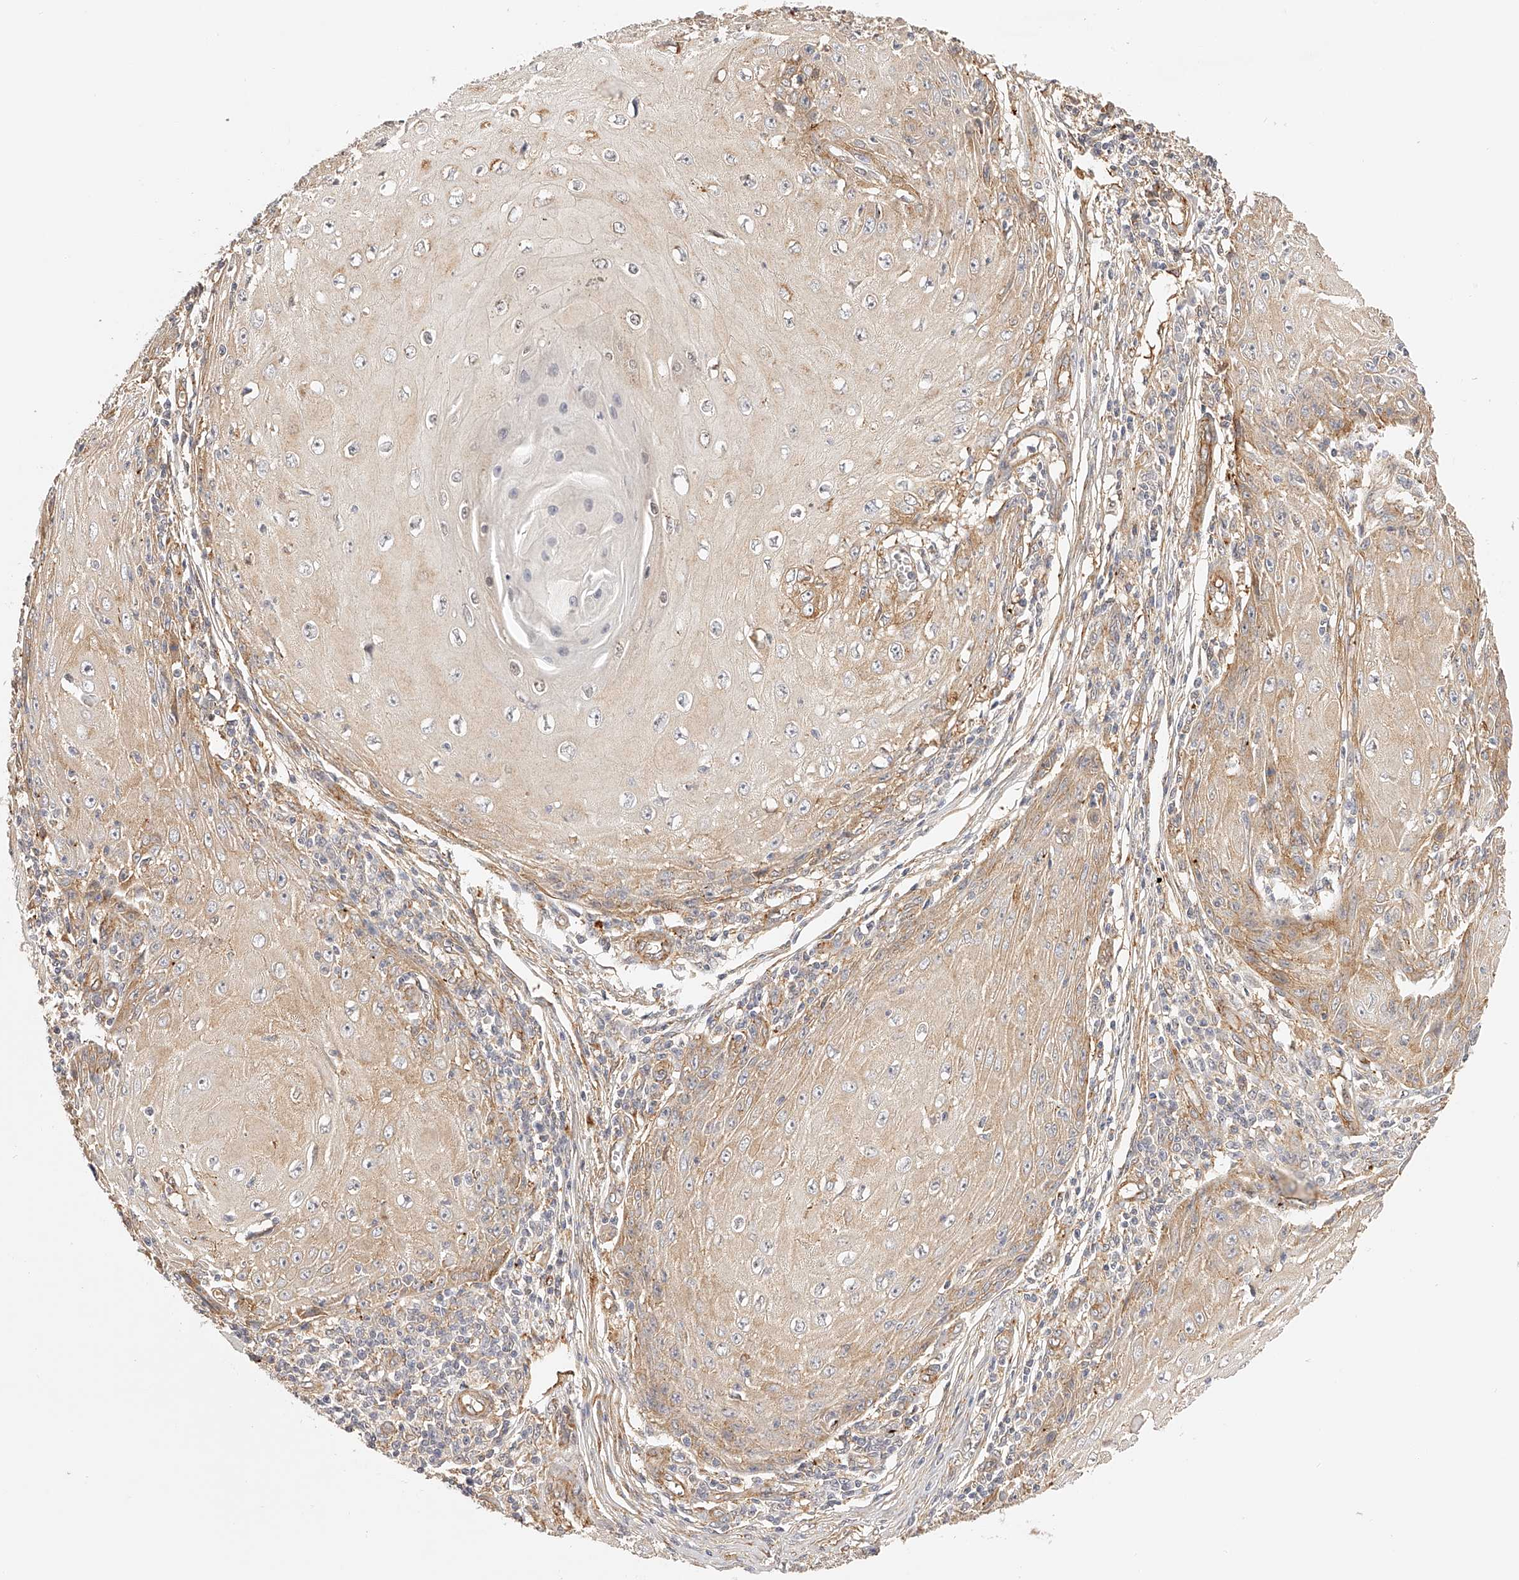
{"staining": {"intensity": "weak", "quantity": ">75%", "location": "cytoplasmic/membranous"}, "tissue": "skin cancer", "cell_type": "Tumor cells", "image_type": "cancer", "snomed": [{"axis": "morphology", "description": "Squamous cell carcinoma, NOS"}, {"axis": "topography", "description": "Skin"}], "caption": "Protein staining shows weak cytoplasmic/membranous positivity in approximately >75% of tumor cells in skin squamous cell carcinoma. (Brightfield microscopy of DAB IHC at high magnification).", "gene": "SYNC", "patient": {"sex": "female", "age": 73}}